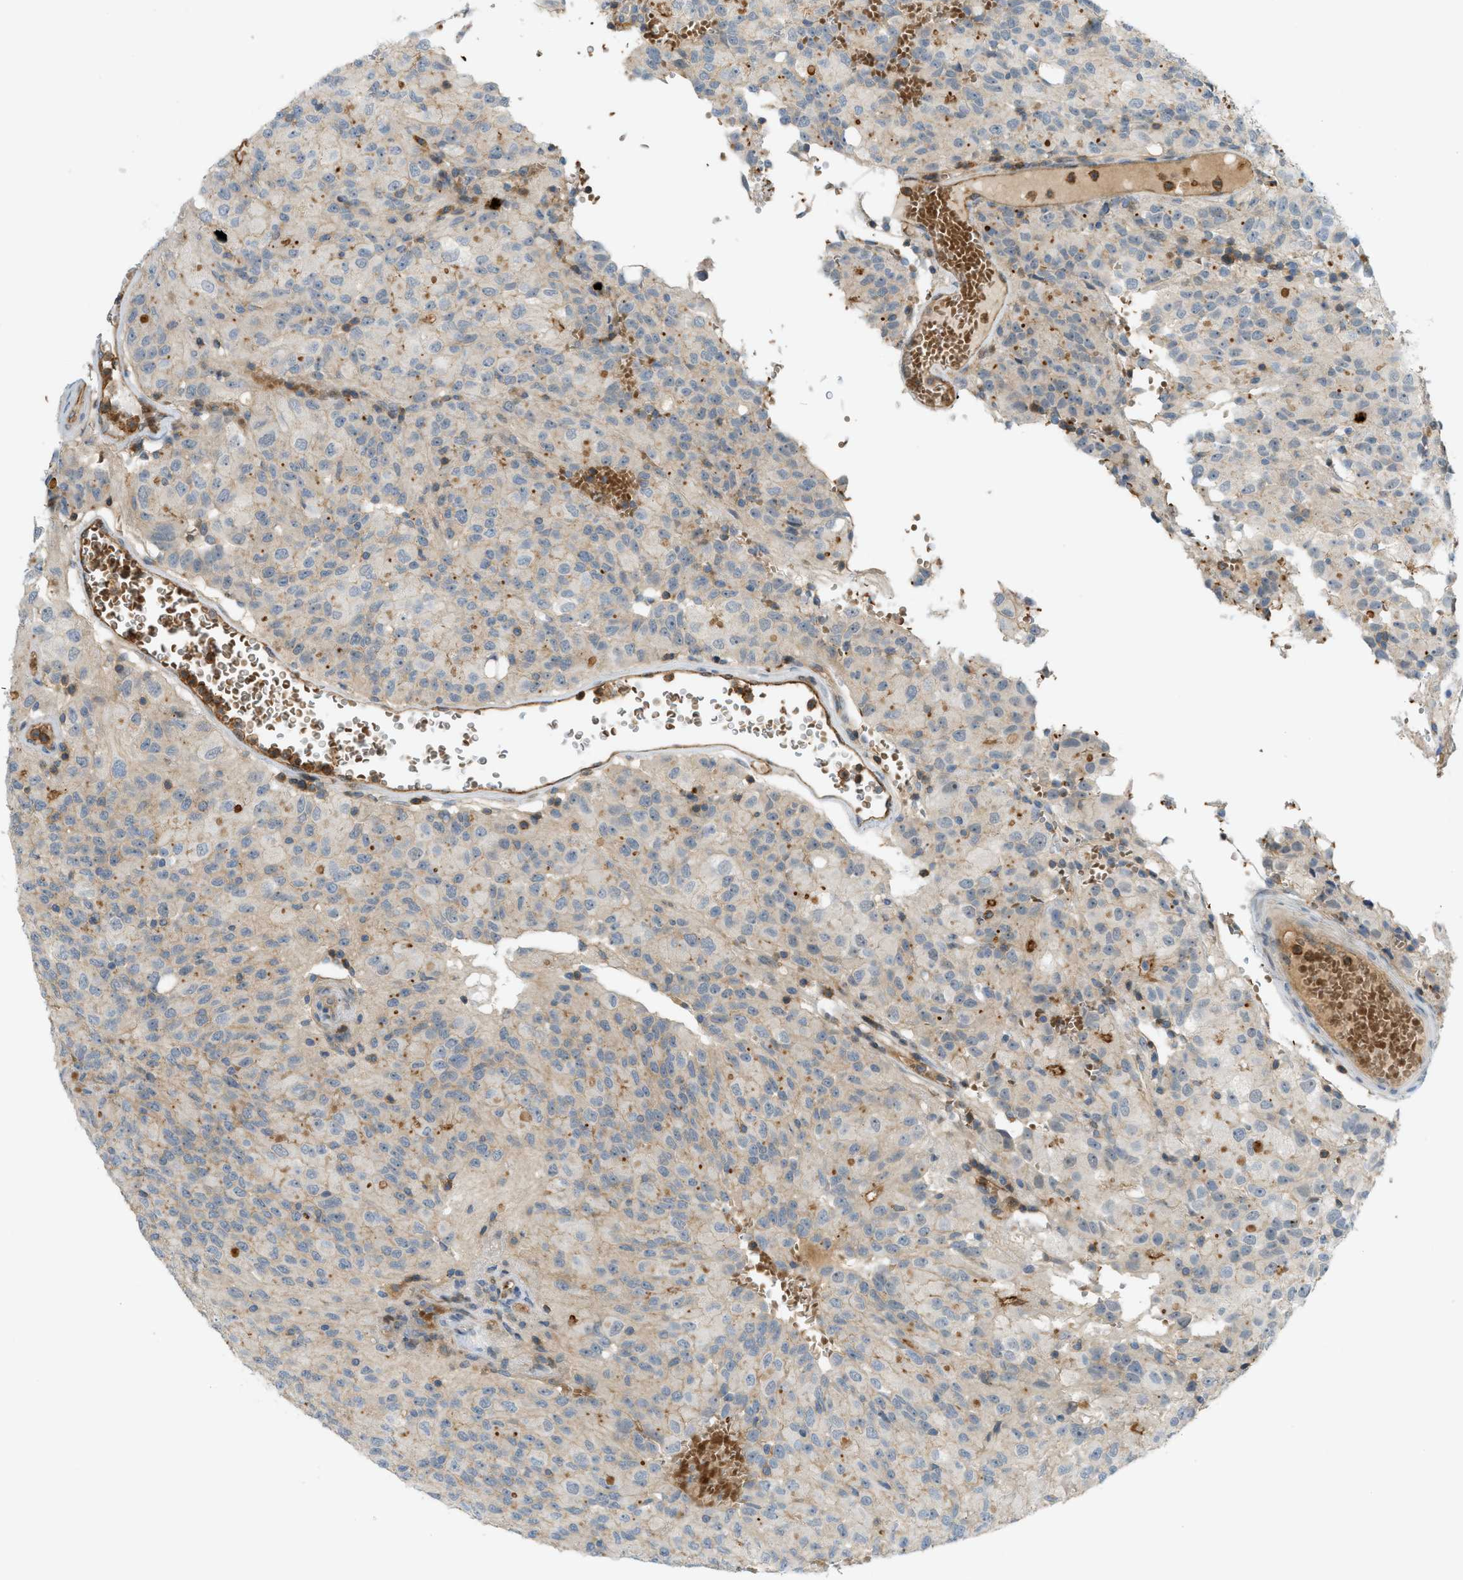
{"staining": {"intensity": "weak", "quantity": "25%-75%", "location": "cytoplasmic/membranous"}, "tissue": "glioma", "cell_type": "Tumor cells", "image_type": "cancer", "snomed": [{"axis": "morphology", "description": "Glioma, malignant, High grade"}, {"axis": "topography", "description": "Brain"}], "caption": "This is an image of immunohistochemistry staining of glioma, which shows weak positivity in the cytoplasmic/membranous of tumor cells.", "gene": "GRK6", "patient": {"sex": "male", "age": 32}}